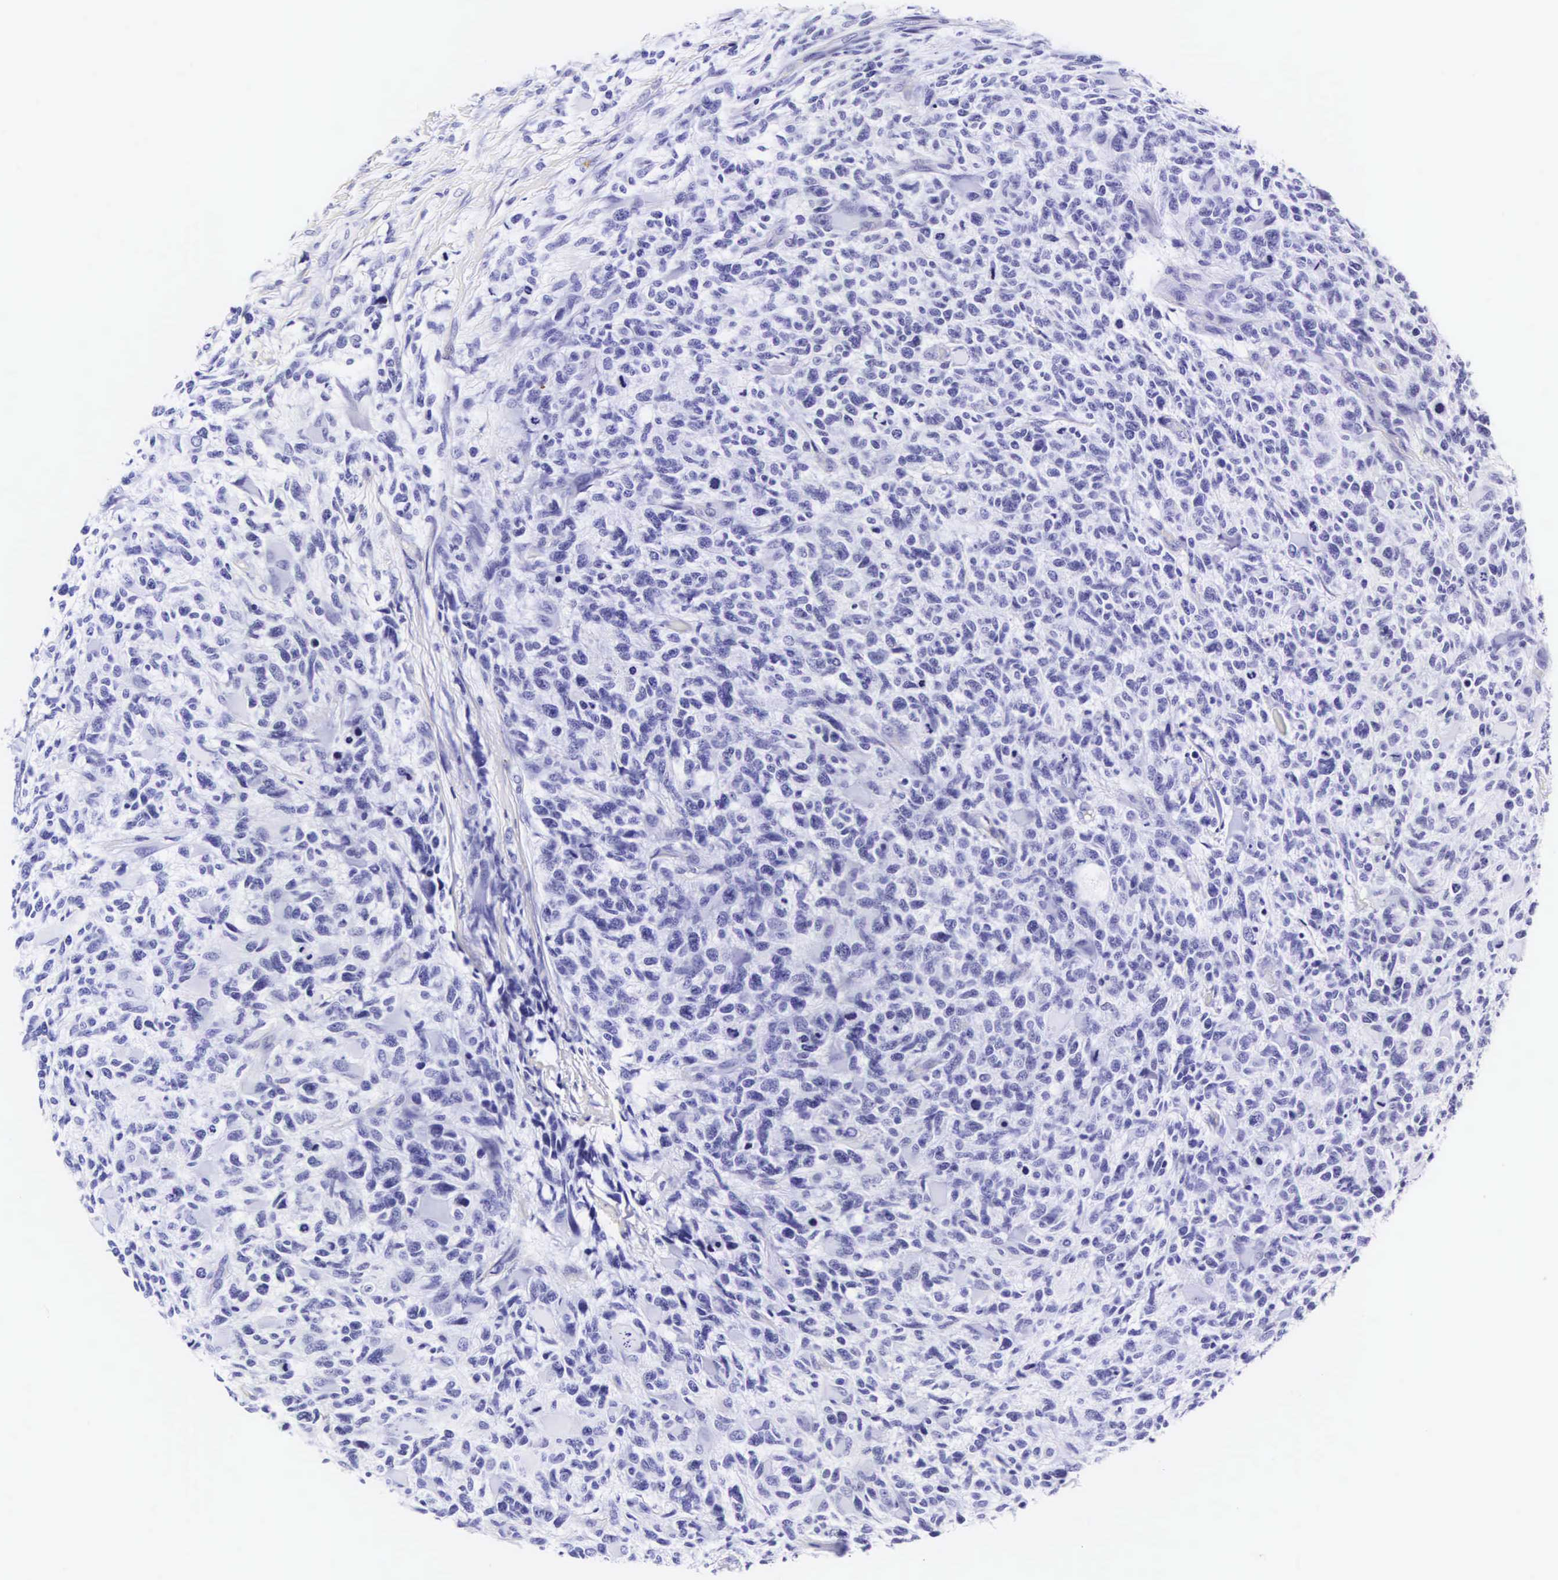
{"staining": {"intensity": "negative", "quantity": "none", "location": "none"}, "tissue": "glioma", "cell_type": "Tumor cells", "image_type": "cancer", "snomed": [{"axis": "morphology", "description": "Glioma, malignant, High grade"}, {"axis": "topography", "description": "Brain"}], "caption": "This photomicrograph is of malignant glioma (high-grade) stained with immunohistochemistry (IHC) to label a protein in brown with the nuclei are counter-stained blue. There is no staining in tumor cells. Brightfield microscopy of immunohistochemistry stained with DAB (brown) and hematoxylin (blue), captured at high magnification.", "gene": "CD1A", "patient": {"sex": "male", "age": 69}}